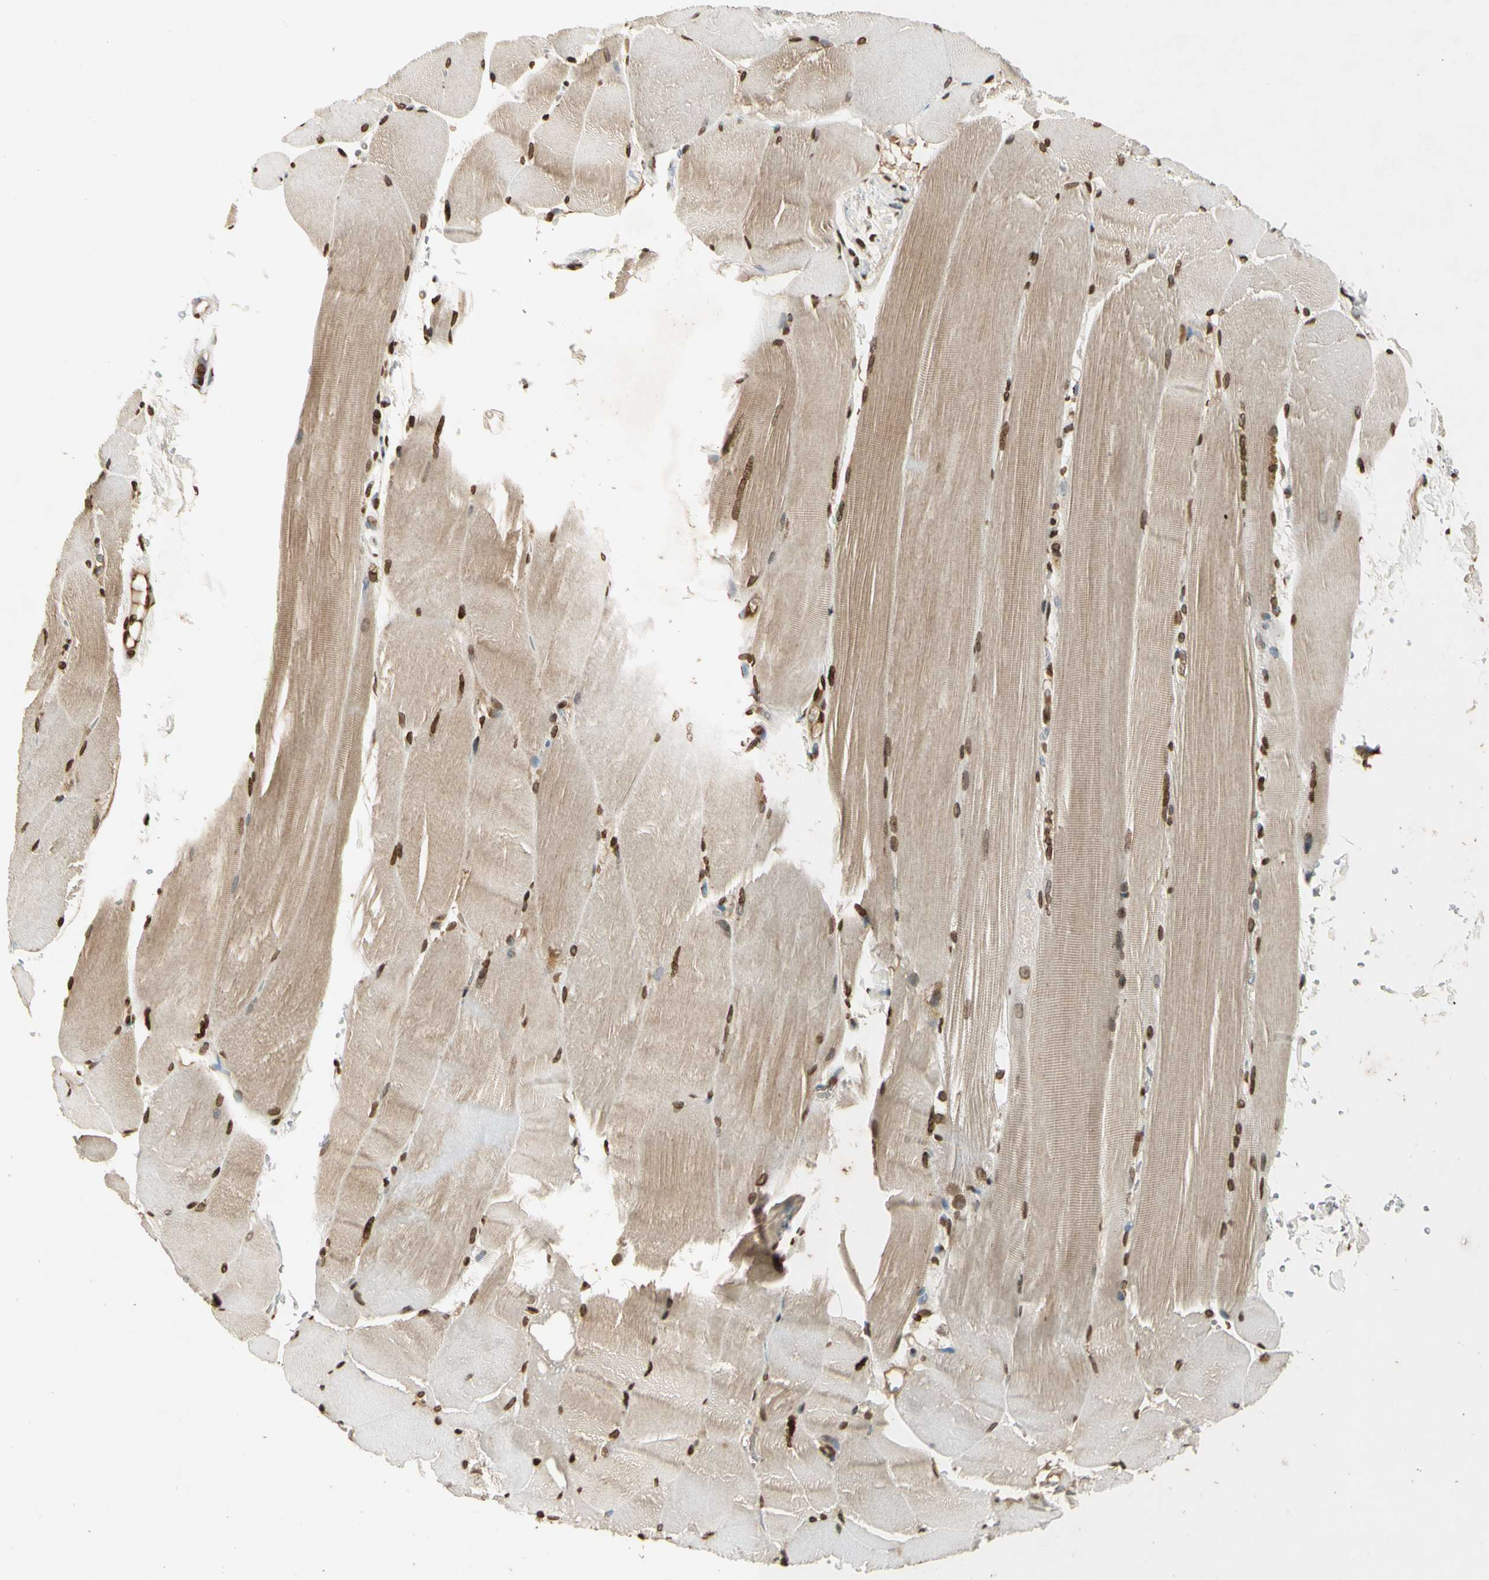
{"staining": {"intensity": "moderate", "quantity": ">75%", "location": "nuclear"}, "tissue": "skeletal muscle", "cell_type": "Myocytes", "image_type": "normal", "snomed": [{"axis": "morphology", "description": "Normal tissue, NOS"}, {"axis": "topography", "description": "Skin"}, {"axis": "topography", "description": "Skeletal muscle"}], "caption": "Human skeletal muscle stained with a brown dye displays moderate nuclear positive expression in approximately >75% of myocytes.", "gene": "RORA", "patient": {"sex": "male", "age": 83}}